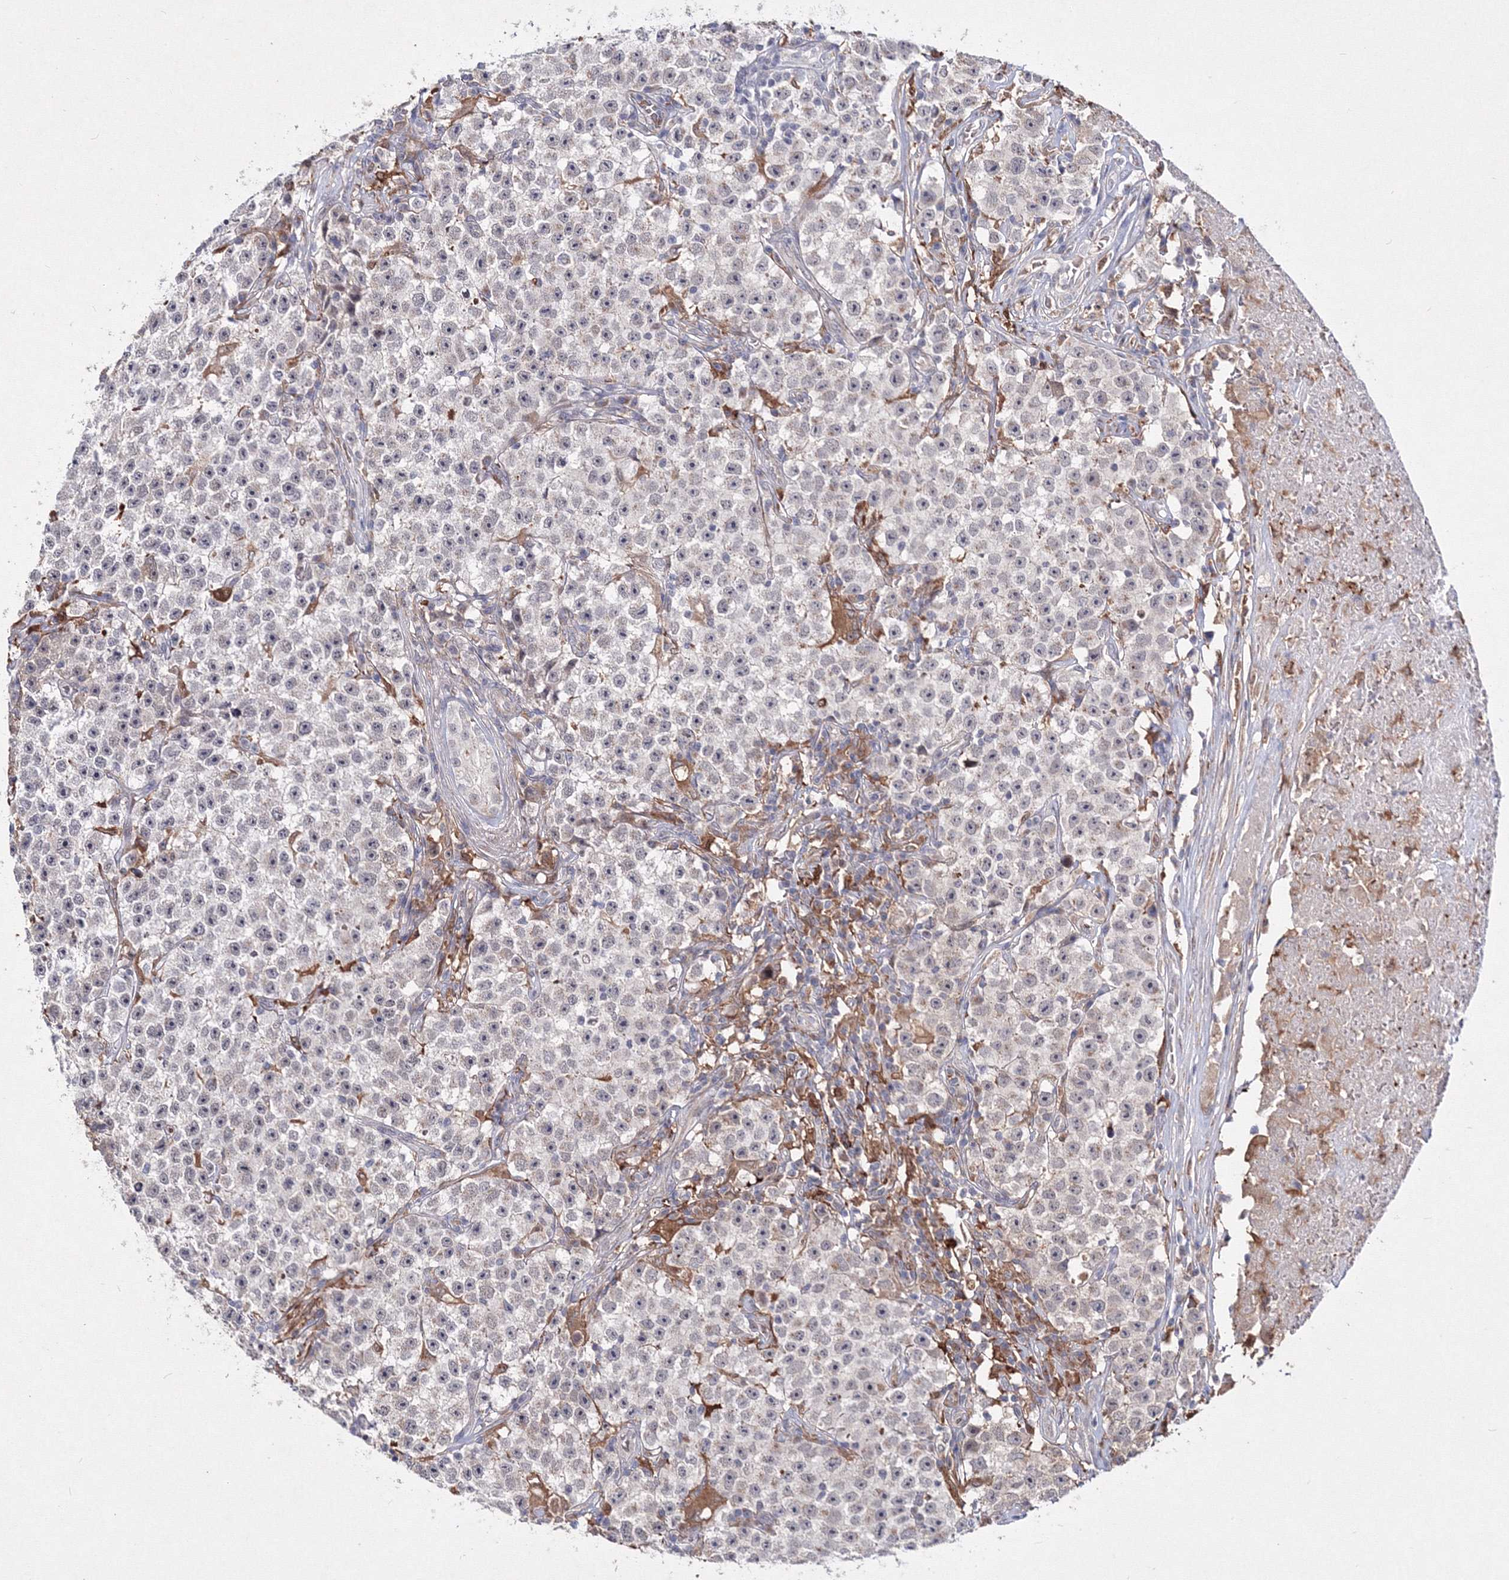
{"staining": {"intensity": "negative", "quantity": "none", "location": "none"}, "tissue": "testis cancer", "cell_type": "Tumor cells", "image_type": "cancer", "snomed": [{"axis": "morphology", "description": "Seminoma, NOS"}, {"axis": "topography", "description": "Testis"}], "caption": "Human testis cancer stained for a protein using immunohistochemistry (IHC) shows no positivity in tumor cells.", "gene": "C11orf52", "patient": {"sex": "male", "age": 22}}